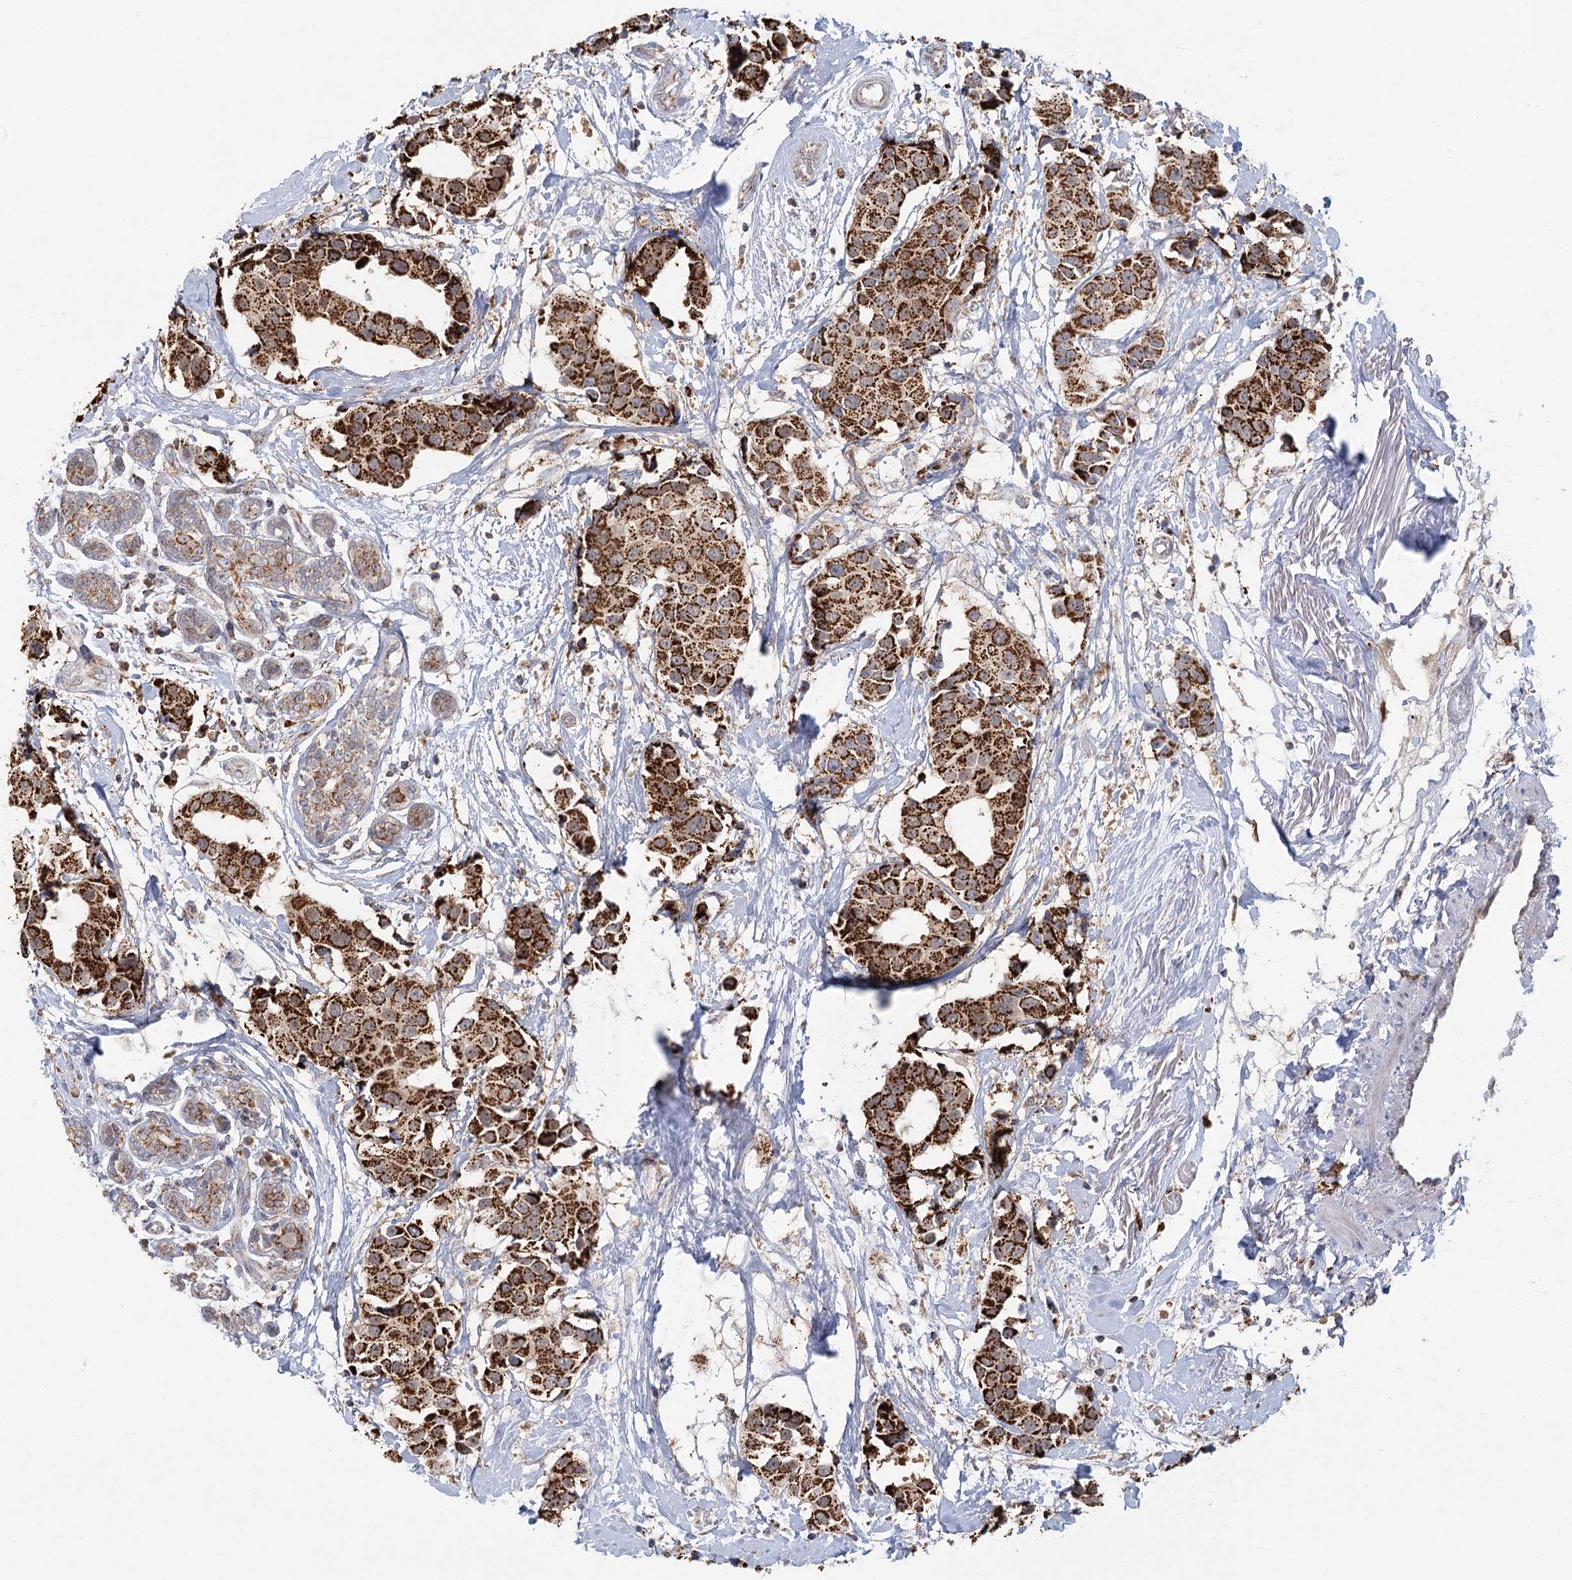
{"staining": {"intensity": "strong", "quantity": ">75%", "location": "cytoplasmic/membranous"}, "tissue": "breast cancer", "cell_type": "Tumor cells", "image_type": "cancer", "snomed": [{"axis": "morphology", "description": "Normal tissue, NOS"}, {"axis": "morphology", "description": "Duct carcinoma"}, {"axis": "topography", "description": "Breast"}], "caption": "A high amount of strong cytoplasmic/membranous staining is appreciated in about >75% of tumor cells in invasive ductal carcinoma (breast) tissue.", "gene": "TAS1R1", "patient": {"sex": "female", "age": 39}}